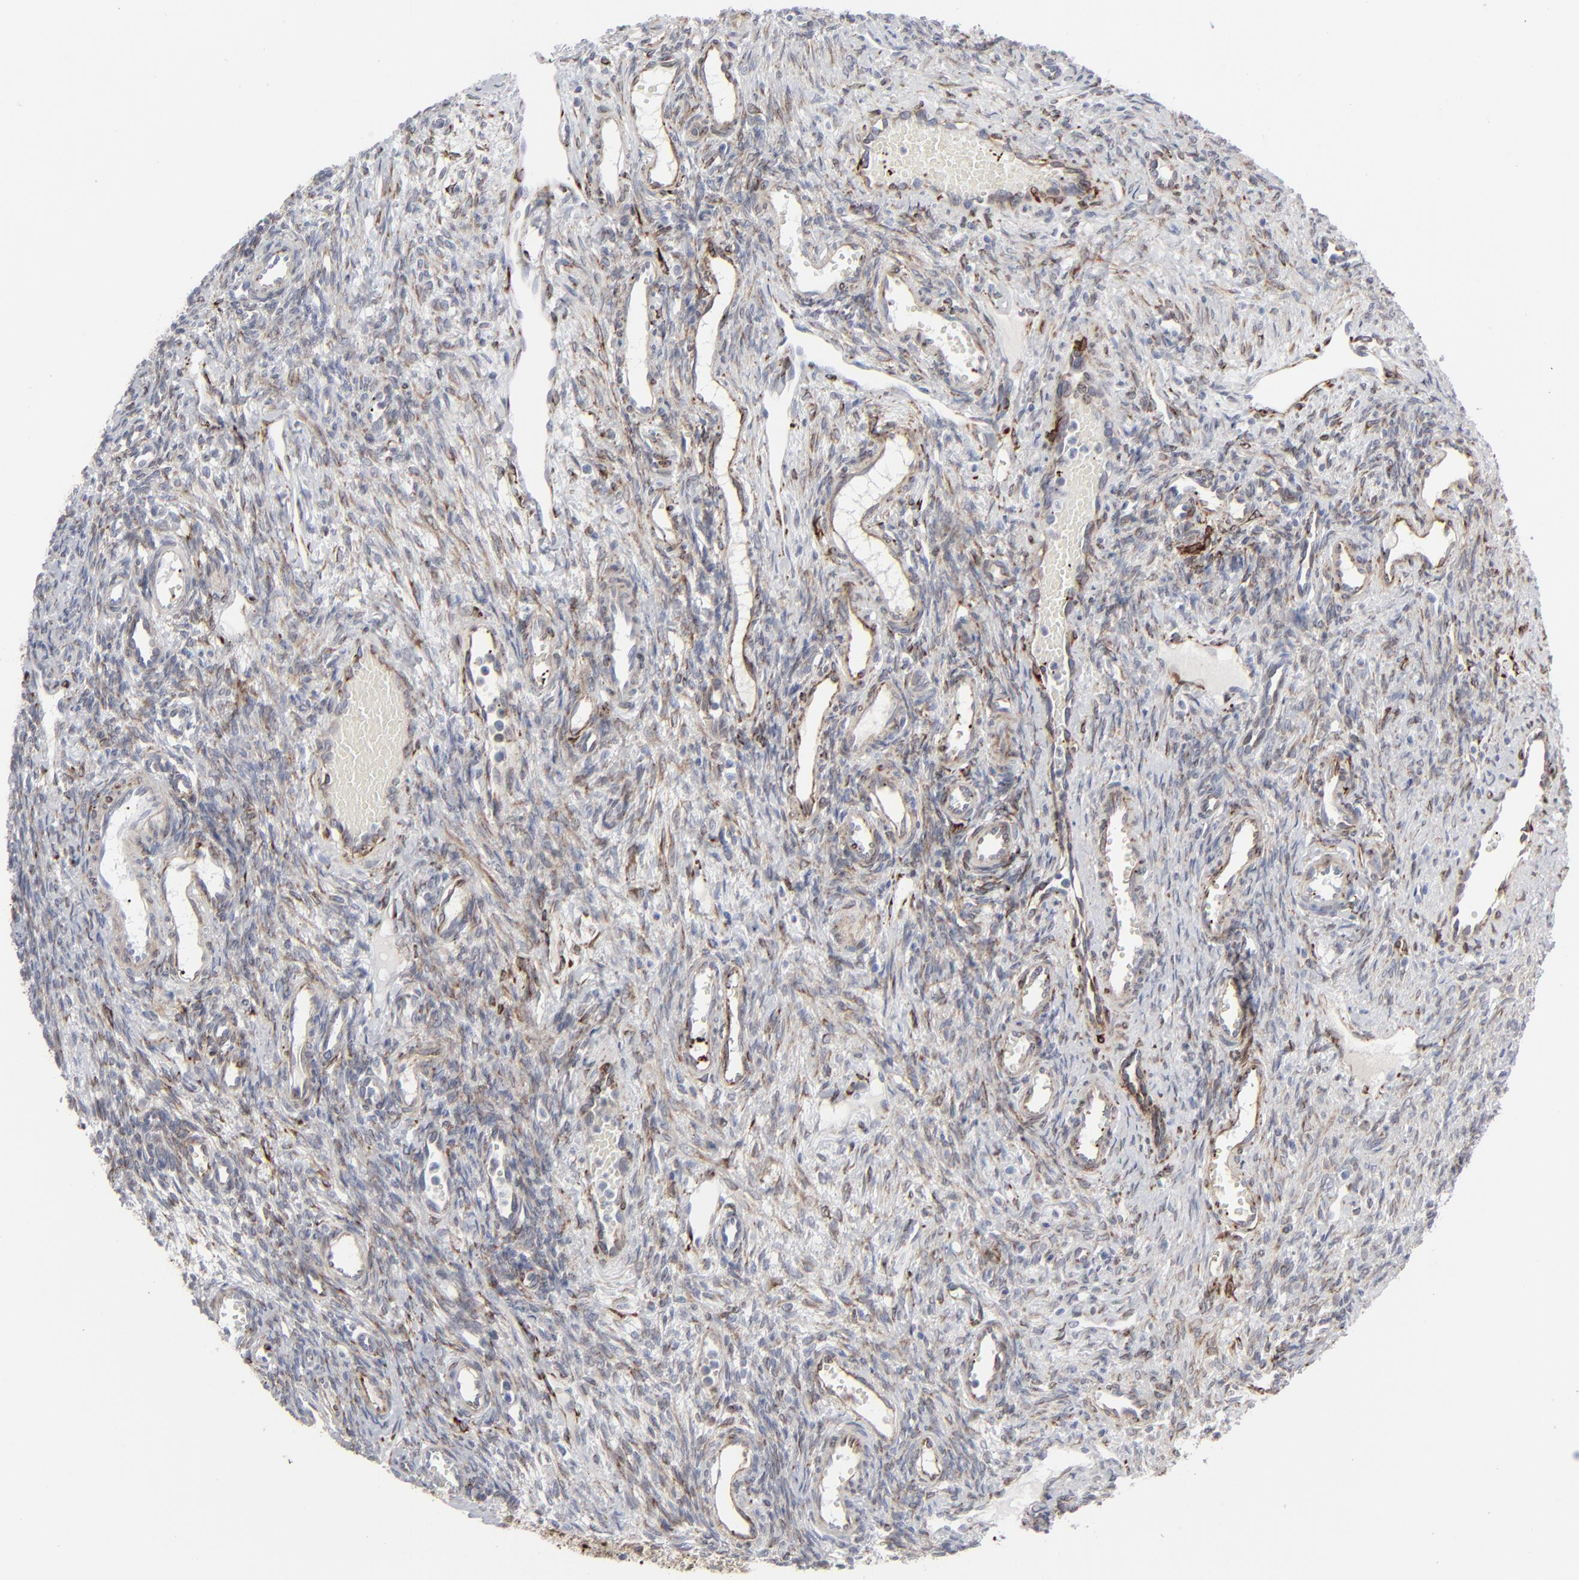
{"staining": {"intensity": "strong", "quantity": ">75%", "location": "cytoplasmic/membranous"}, "tissue": "ovary", "cell_type": "Ovarian stroma cells", "image_type": "normal", "snomed": [{"axis": "morphology", "description": "Normal tissue, NOS"}, {"axis": "topography", "description": "Ovary"}], "caption": "A brown stain labels strong cytoplasmic/membranous expression of a protein in ovarian stroma cells of unremarkable ovary. Immunohistochemistry (ihc) stains the protein in brown and the nuclei are stained blue.", "gene": "SPARC", "patient": {"sex": "female", "age": 33}}